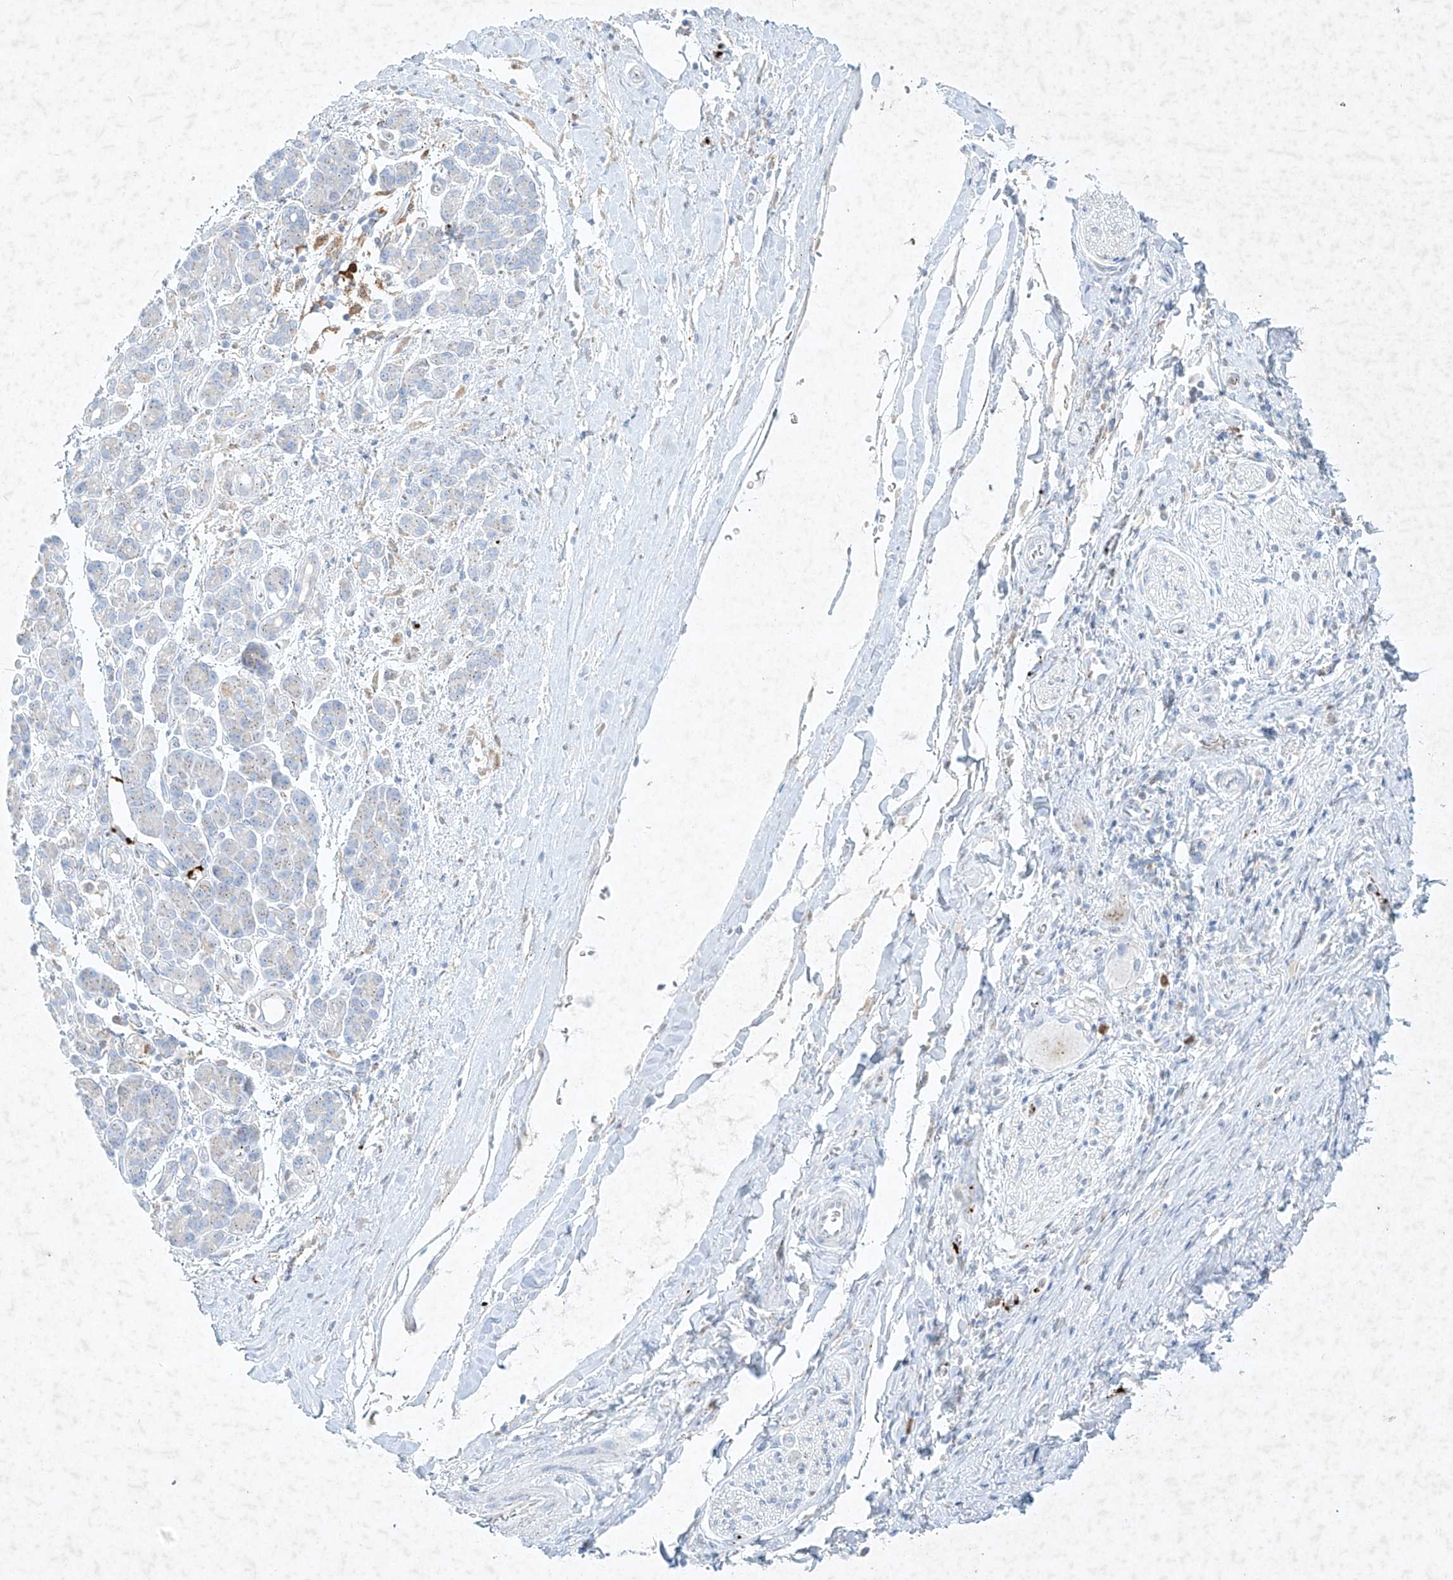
{"staining": {"intensity": "negative", "quantity": "none", "location": "none"}, "tissue": "pancreatic cancer", "cell_type": "Tumor cells", "image_type": "cancer", "snomed": [{"axis": "morphology", "description": "Adenocarcinoma, NOS"}, {"axis": "topography", "description": "Pancreas"}], "caption": "Tumor cells are negative for brown protein staining in pancreatic cancer. Brightfield microscopy of immunohistochemistry stained with DAB (3,3'-diaminobenzidine) (brown) and hematoxylin (blue), captured at high magnification.", "gene": "PLEK", "patient": {"sex": "female", "age": 72}}